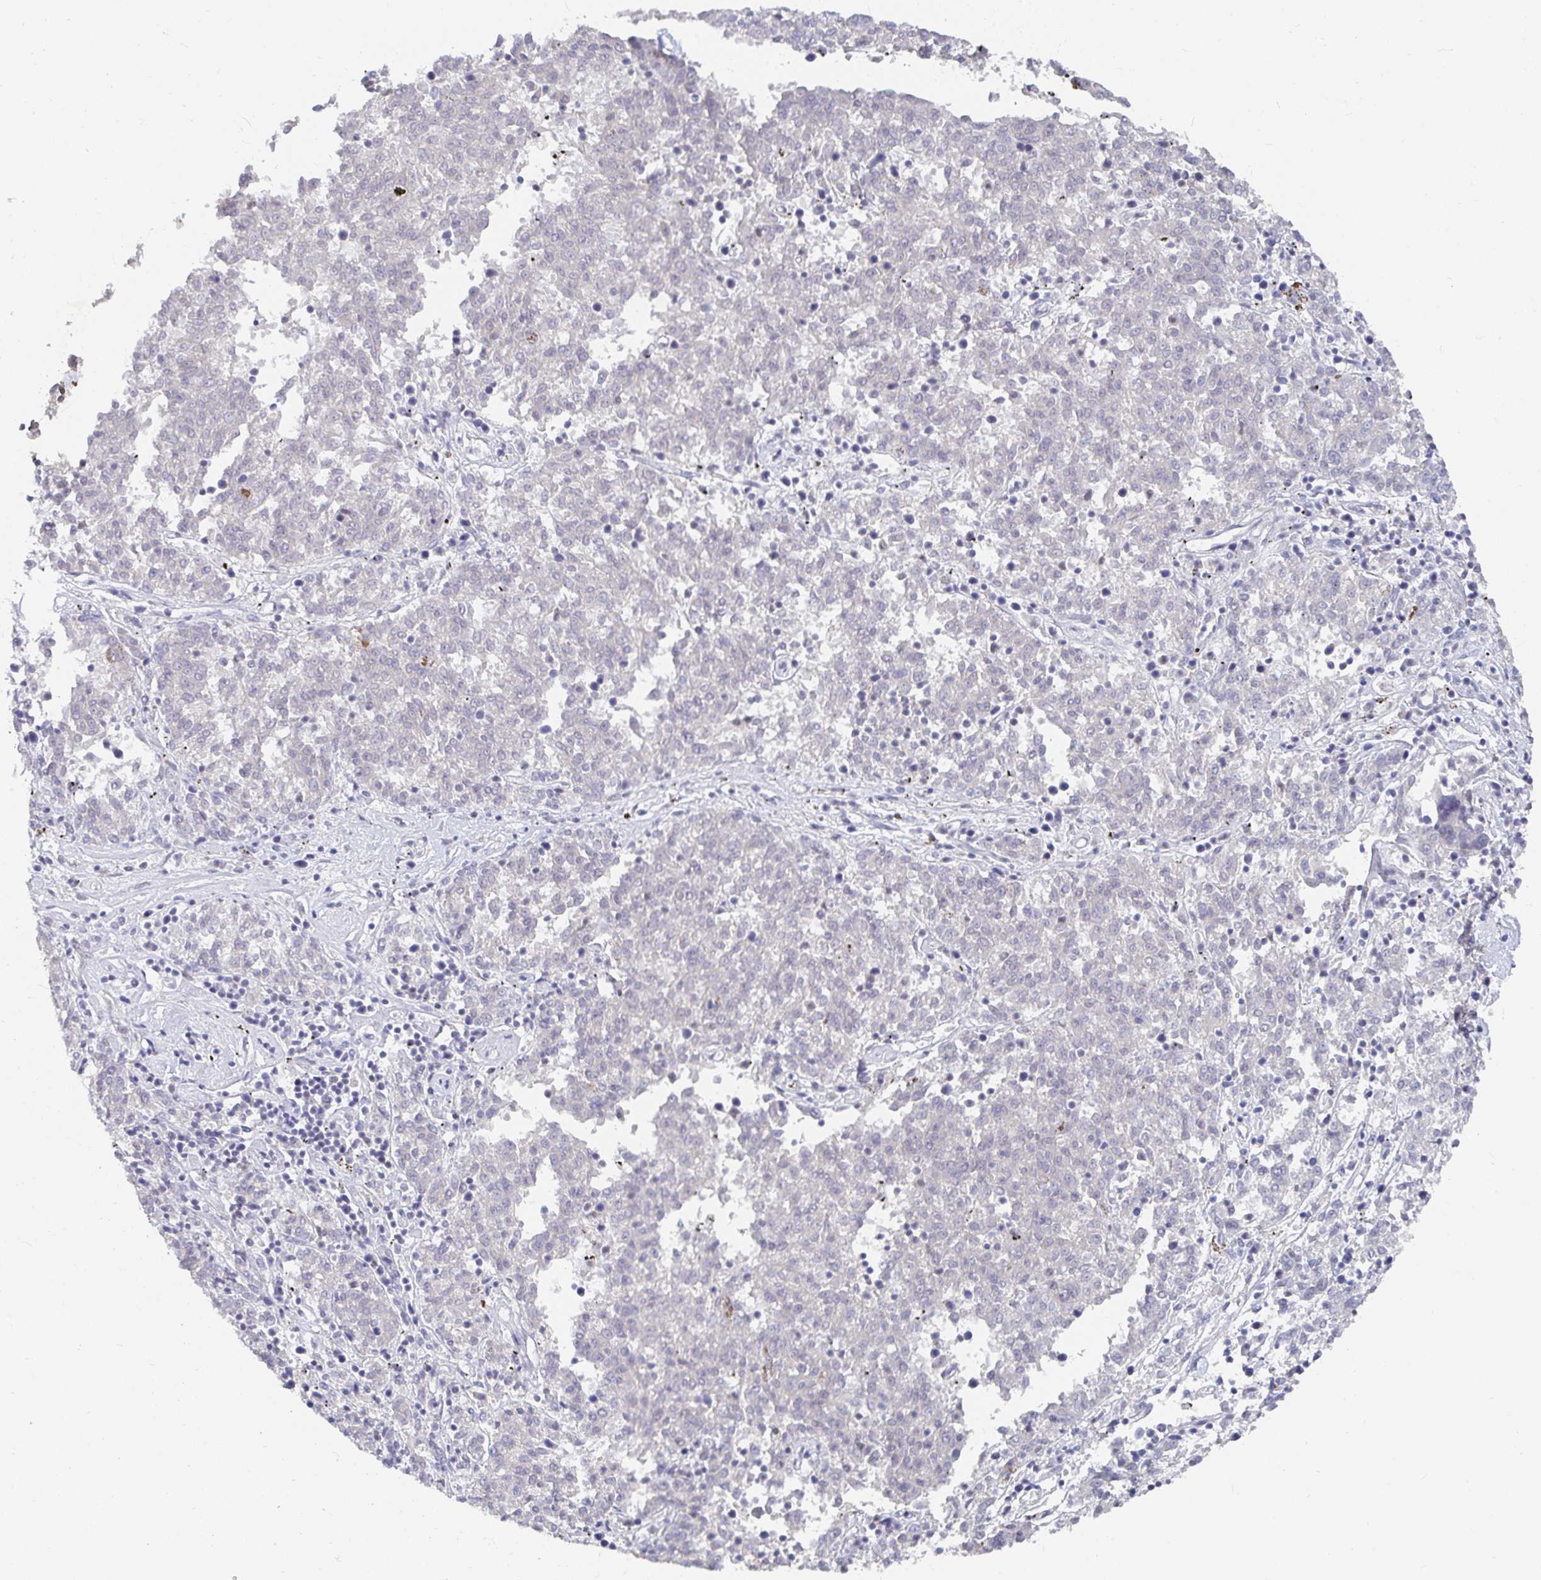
{"staining": {"intensity": "negative", "quantity": "none", "location": "none"}, "tissue": "melanoma", "cell_type": "Tumor cells", "image_type": "cancer", "snomed": [{"axis": "morphology", "description": "Malignant melanoma, NOS"}, {"axis": "topography", "description": "Skin"}], "caption": "A high-resolution histopathology image shows immunohistochemistry staining of malignant melanoma, which displays no significant staining in tumor cells.", "gene": "RCOR1", "patient": {"sex": "female", "age": 72}}